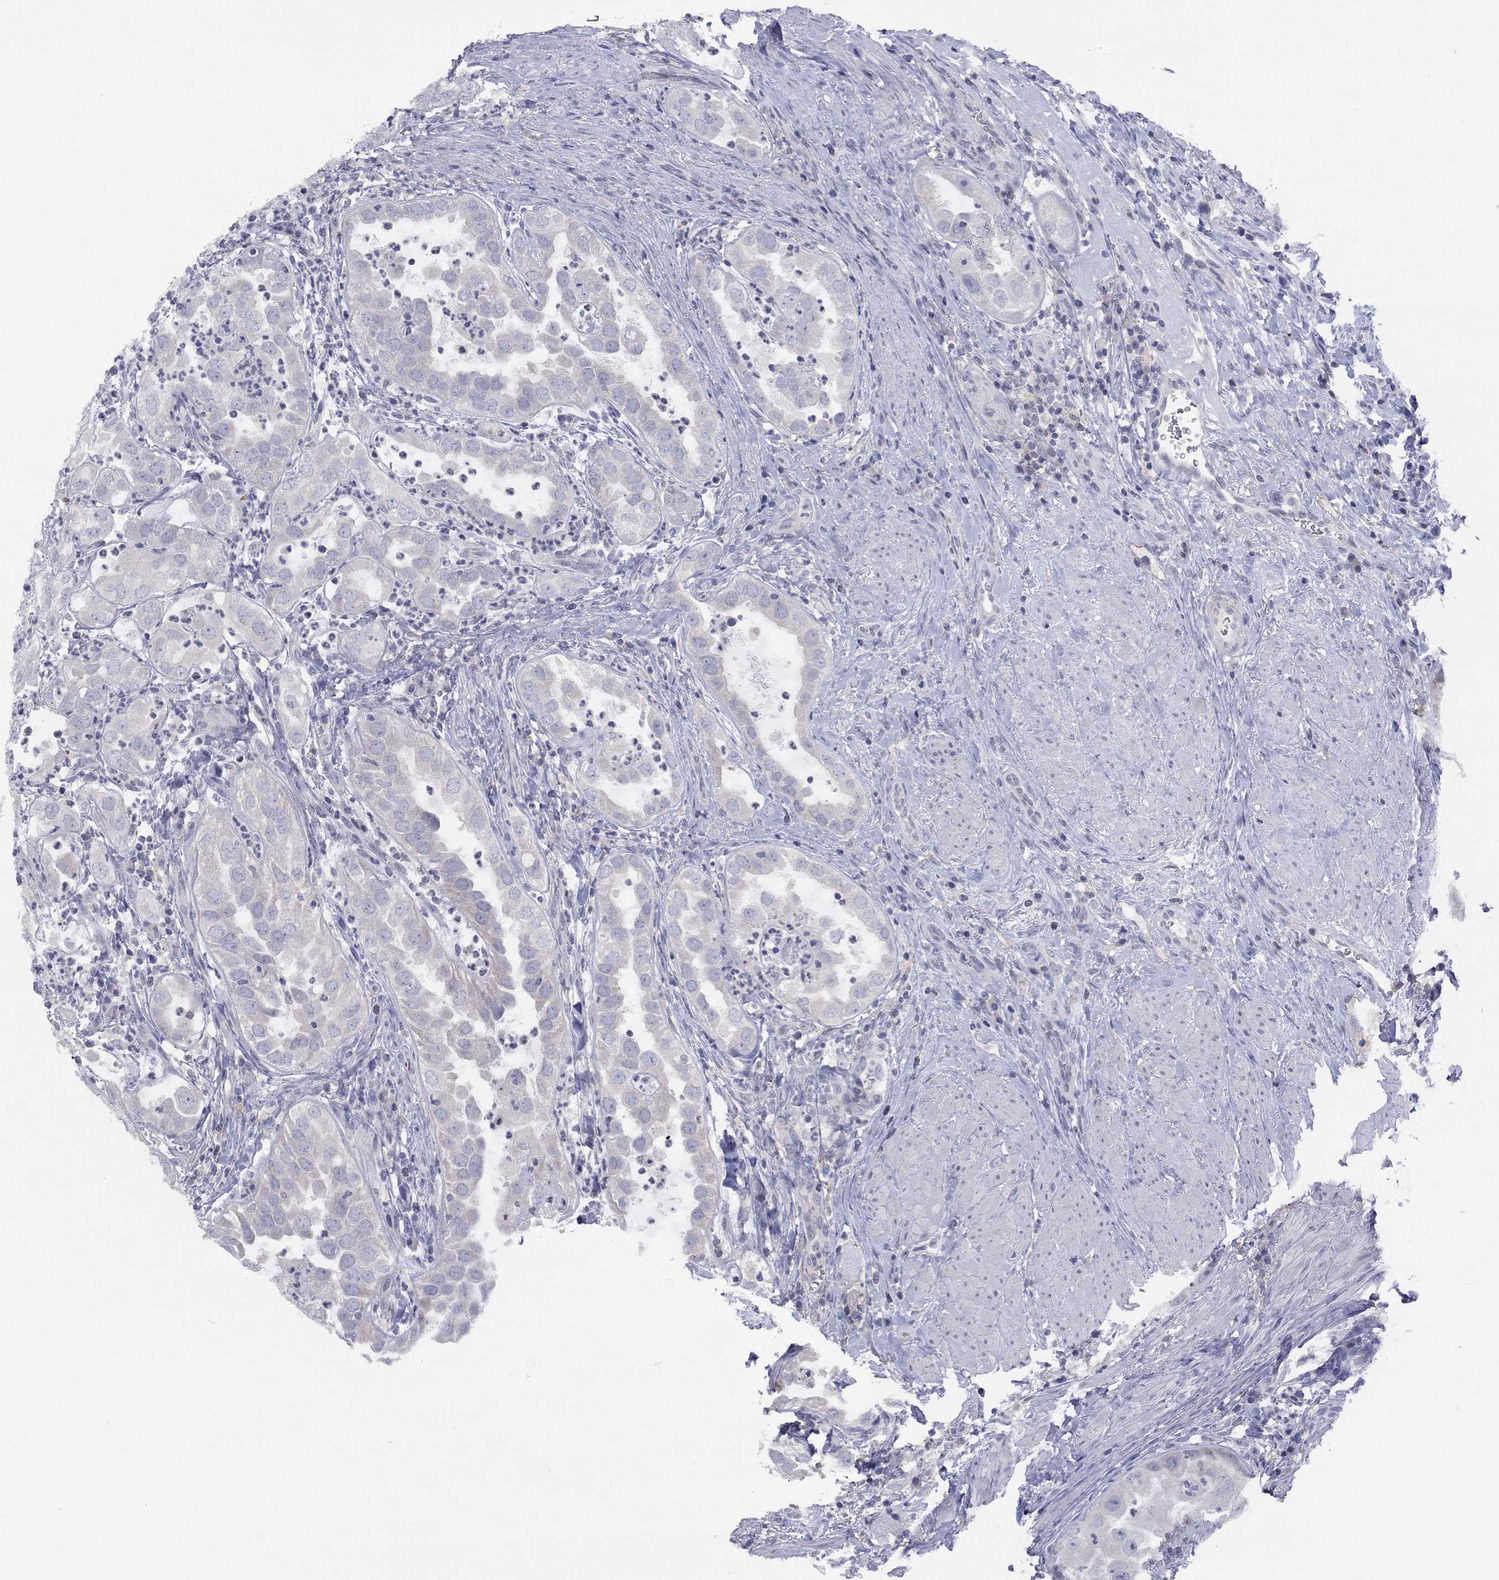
{"staining": {"intensity": "negative", "quantity": "none", "location": "none"}, "tissue": "urothelial cancer", "cell_type": "Tumor cells", "image_type": "cancer", "snomed": [{"axis": "morphology", "description": "Urothelial carcinoma, High grade"}, {"axis": "topography", "description": "Urinary bladder"}], "caption": "The immunohistochemistry (IHC) histopathology image has no significant staining in tumor cells of high-grade urothelial carcinoma tissue.", "gene": "CYP2B6", "patient": {"sex": "female", "age": 41}}